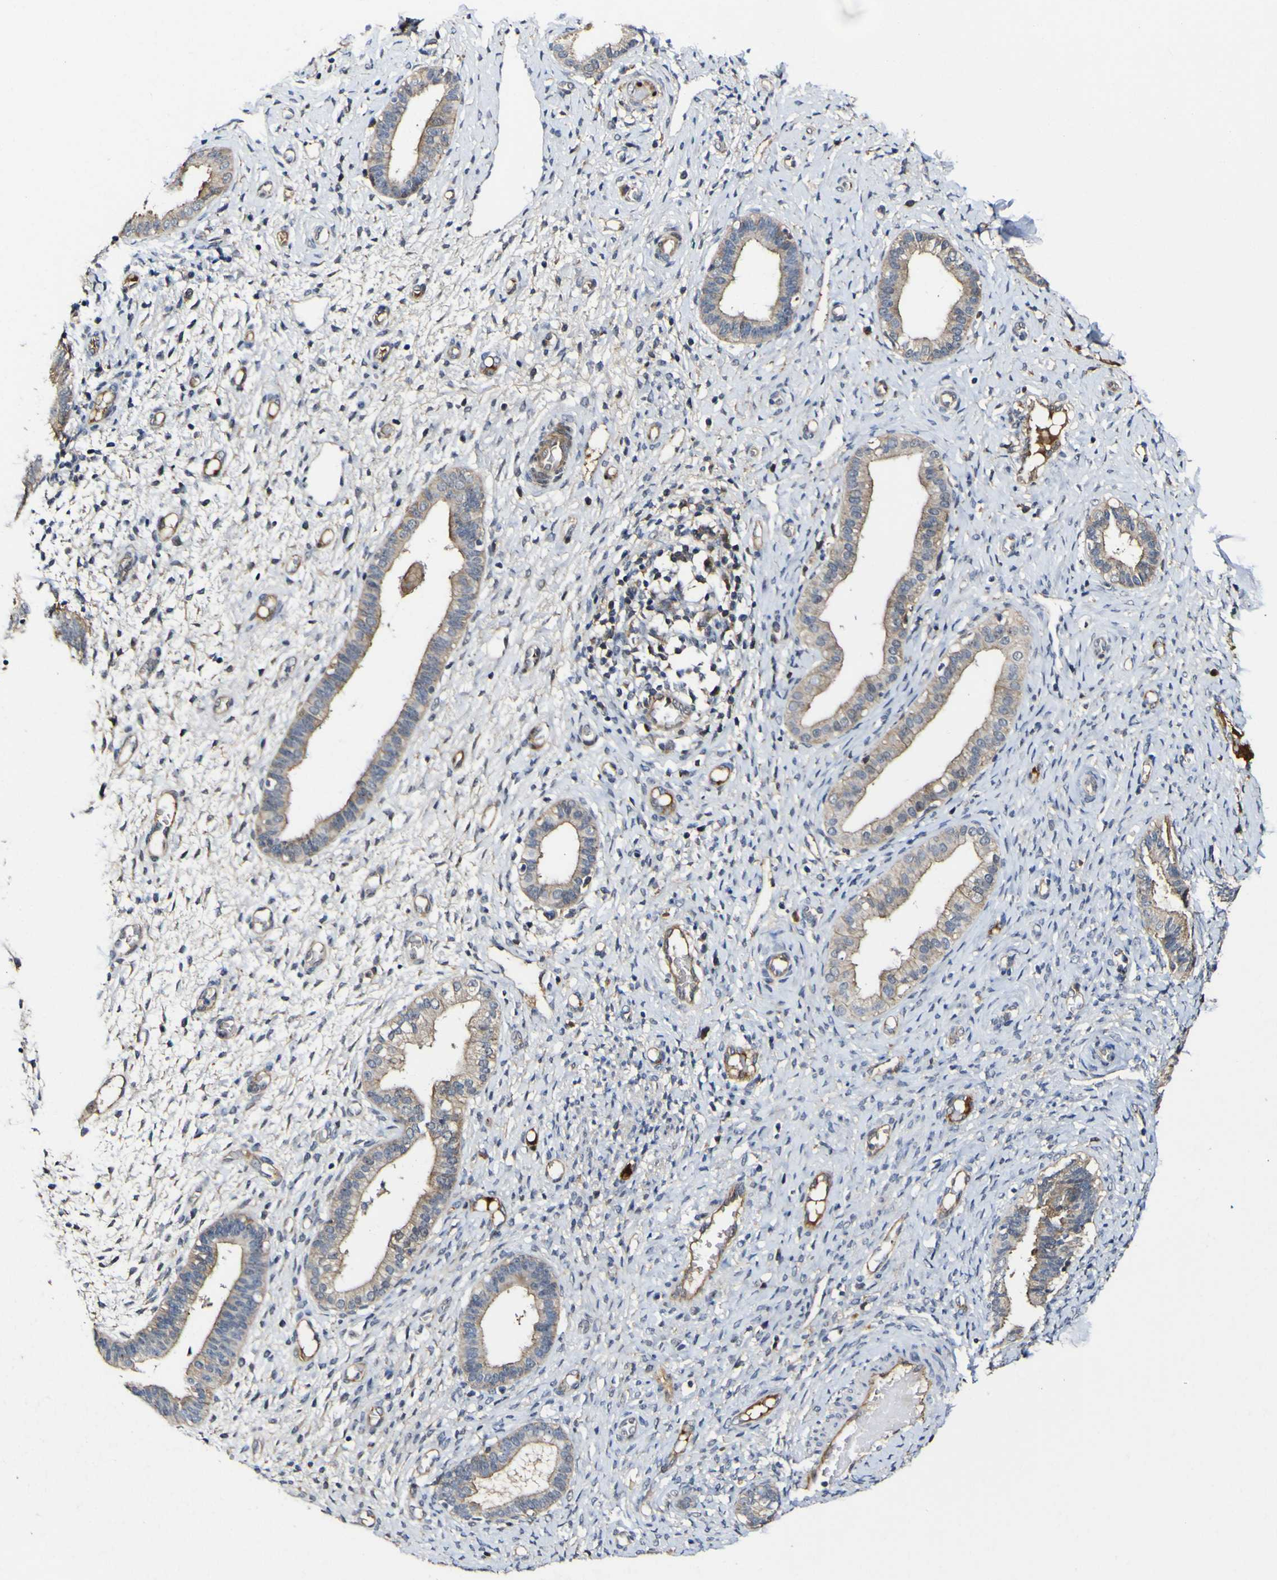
{"staining": {"intensity": "negative", "quantity": "none", "location": "none"}, "tissue": "endometrium", "cell_type": "Cells in endometrial stroma", "image_type": "normal", "snomed": [{"axis": "morphology", "description": "Normal tissue, NOS"}, {"axis": "topography", "description": "Endometrium"}], "caption": "Cells in endometrial stroma are negative for protein expression in unremarkable human endometrium. (DAB IHC, high magnification).", "gene": "CCL2", "patient": {"sex": "female", "age": 61}}